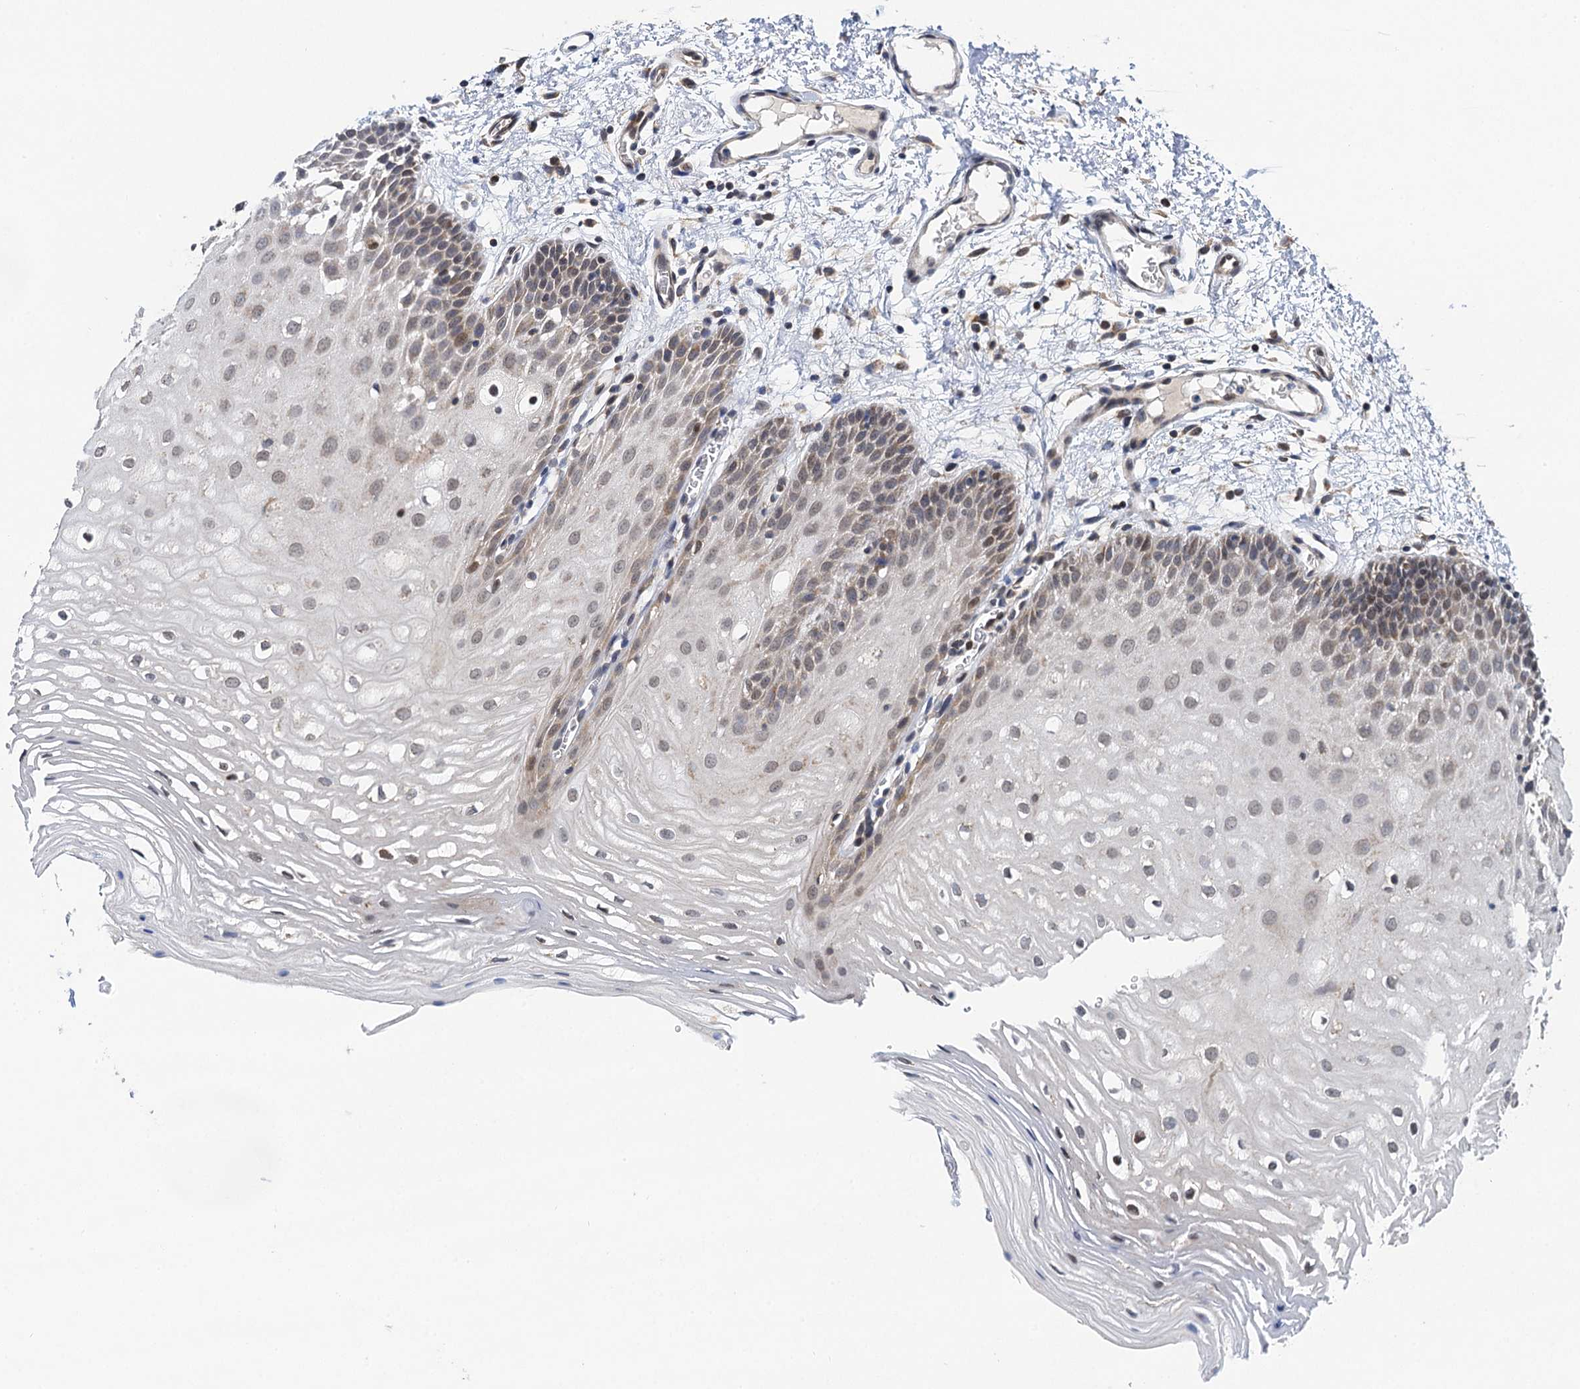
{"staining": {"intensity": "weak", "quantity": "25%-75%", "location": "cytoplasmic/membranous"}, "tissue": "oral mucosa", "cell_type": "Squamous epithelial cells", "image_type": "normal", "snomed": [{"axis": "morphology", "description": "Normal tissue, NOS"}, {"axis": "topography", "description": "Oral tissue"}, {"axis": "topography", "description": "Tounge, NOS"}], "caption": "Weak cytoplasmic/membranous staining is identified in about 25%-75% of squamous epithelial cells in unremarkable oral mucosa.", "gene": "CMPK2", "patient": {"sex": "female", "age": 73}}